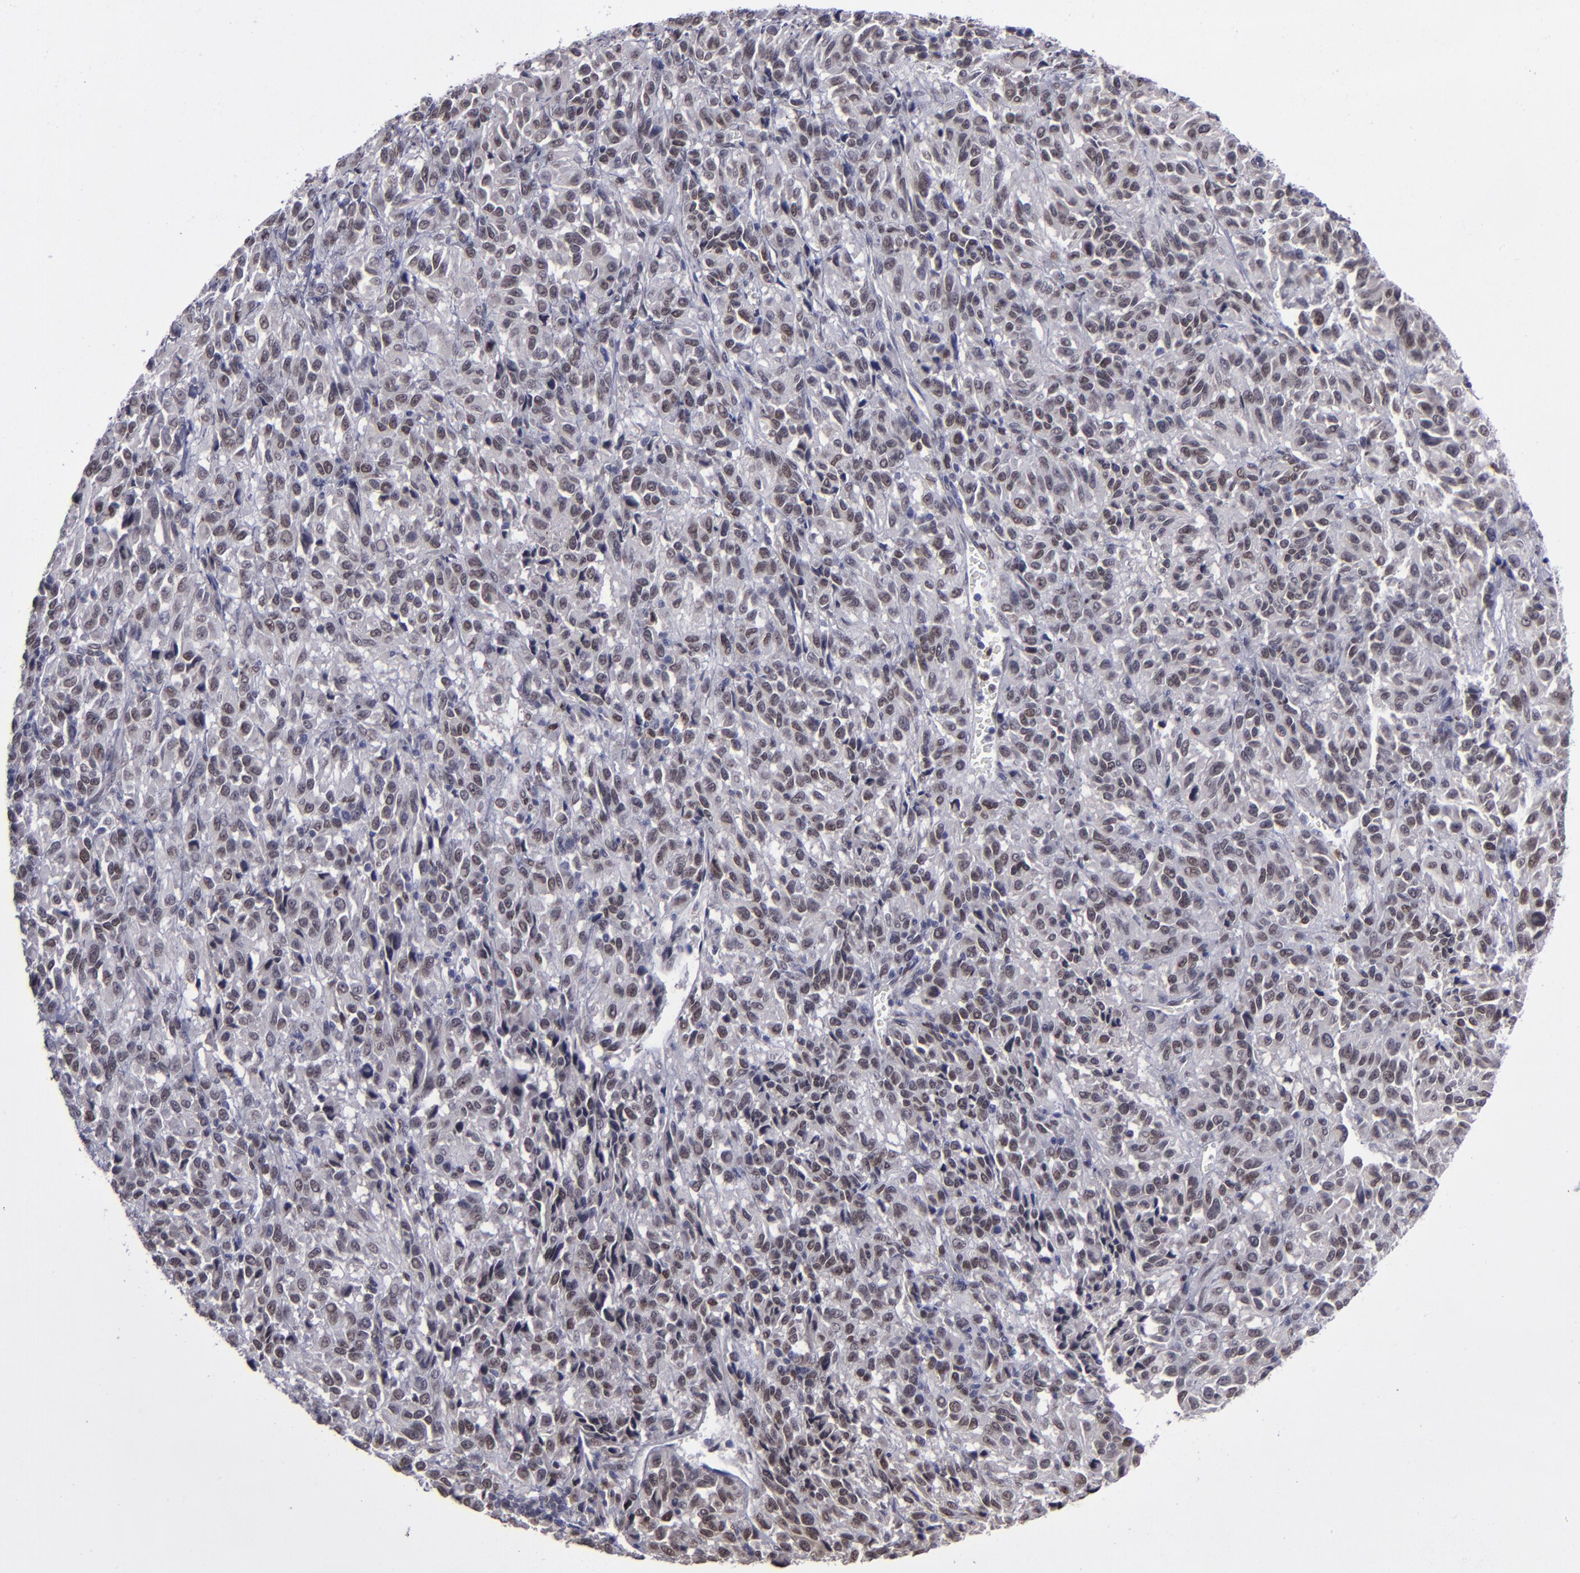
{"staining": {"intensity": "negative", "quantity": "none", "location": "none"}, "tissue": "melanoma", "cell_type": "Tumor cells", "image_type": "cancer", "snomed": [{"axis": "morphology", "description": "Malignant melanoma, Metastatic site"}, {"axis": "topography", "description": "Lung"}], "caption": "High magnification brightfield microscopy of melanoma stained with DAB (brown) and counterstained with hematoxylin (blue): tumor cells show no significant positivity.", "gene": "RREB1", "patient": {"sex": "male", "age": 64}}